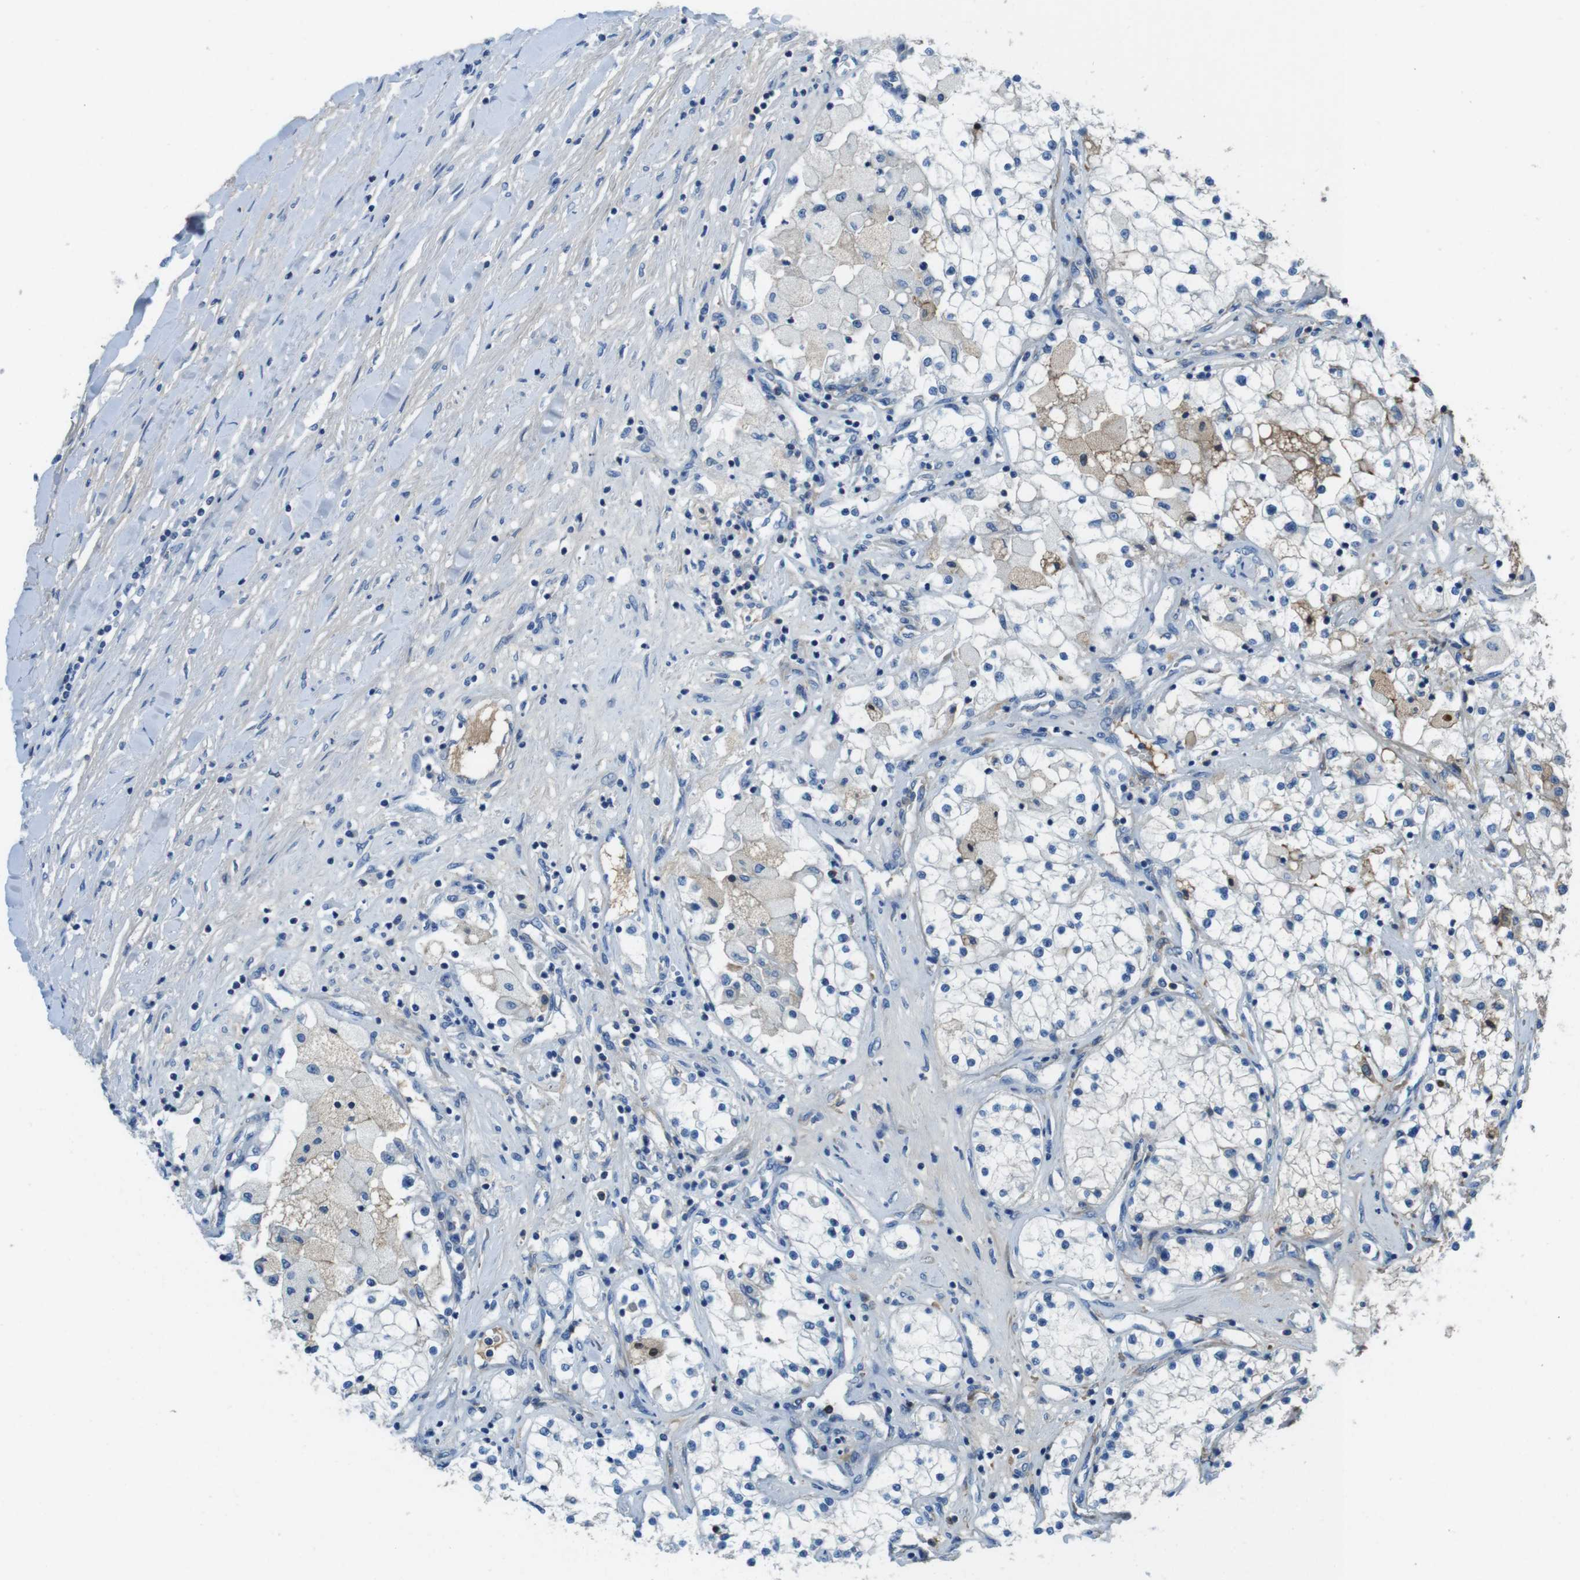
{"staining": {"intensity": "weak", "quantity": "<25%", "location": "cytoplasmic/membranous"}, "tissue": "renal cancer", "cell_type": "Tumor cells", "image_type": "cancer", "snomed": [{"axis": "morphology", "description": "Adenocarcinoma, NOS"}, {"axis": "topography", "description": "Kidney"}], "caption": "Human renal cancer stained for a protein using IHC reveals no expression in tumor cells.", "gene": "TMPRSS15", "patient": {"sex": "male", "age": 68}}